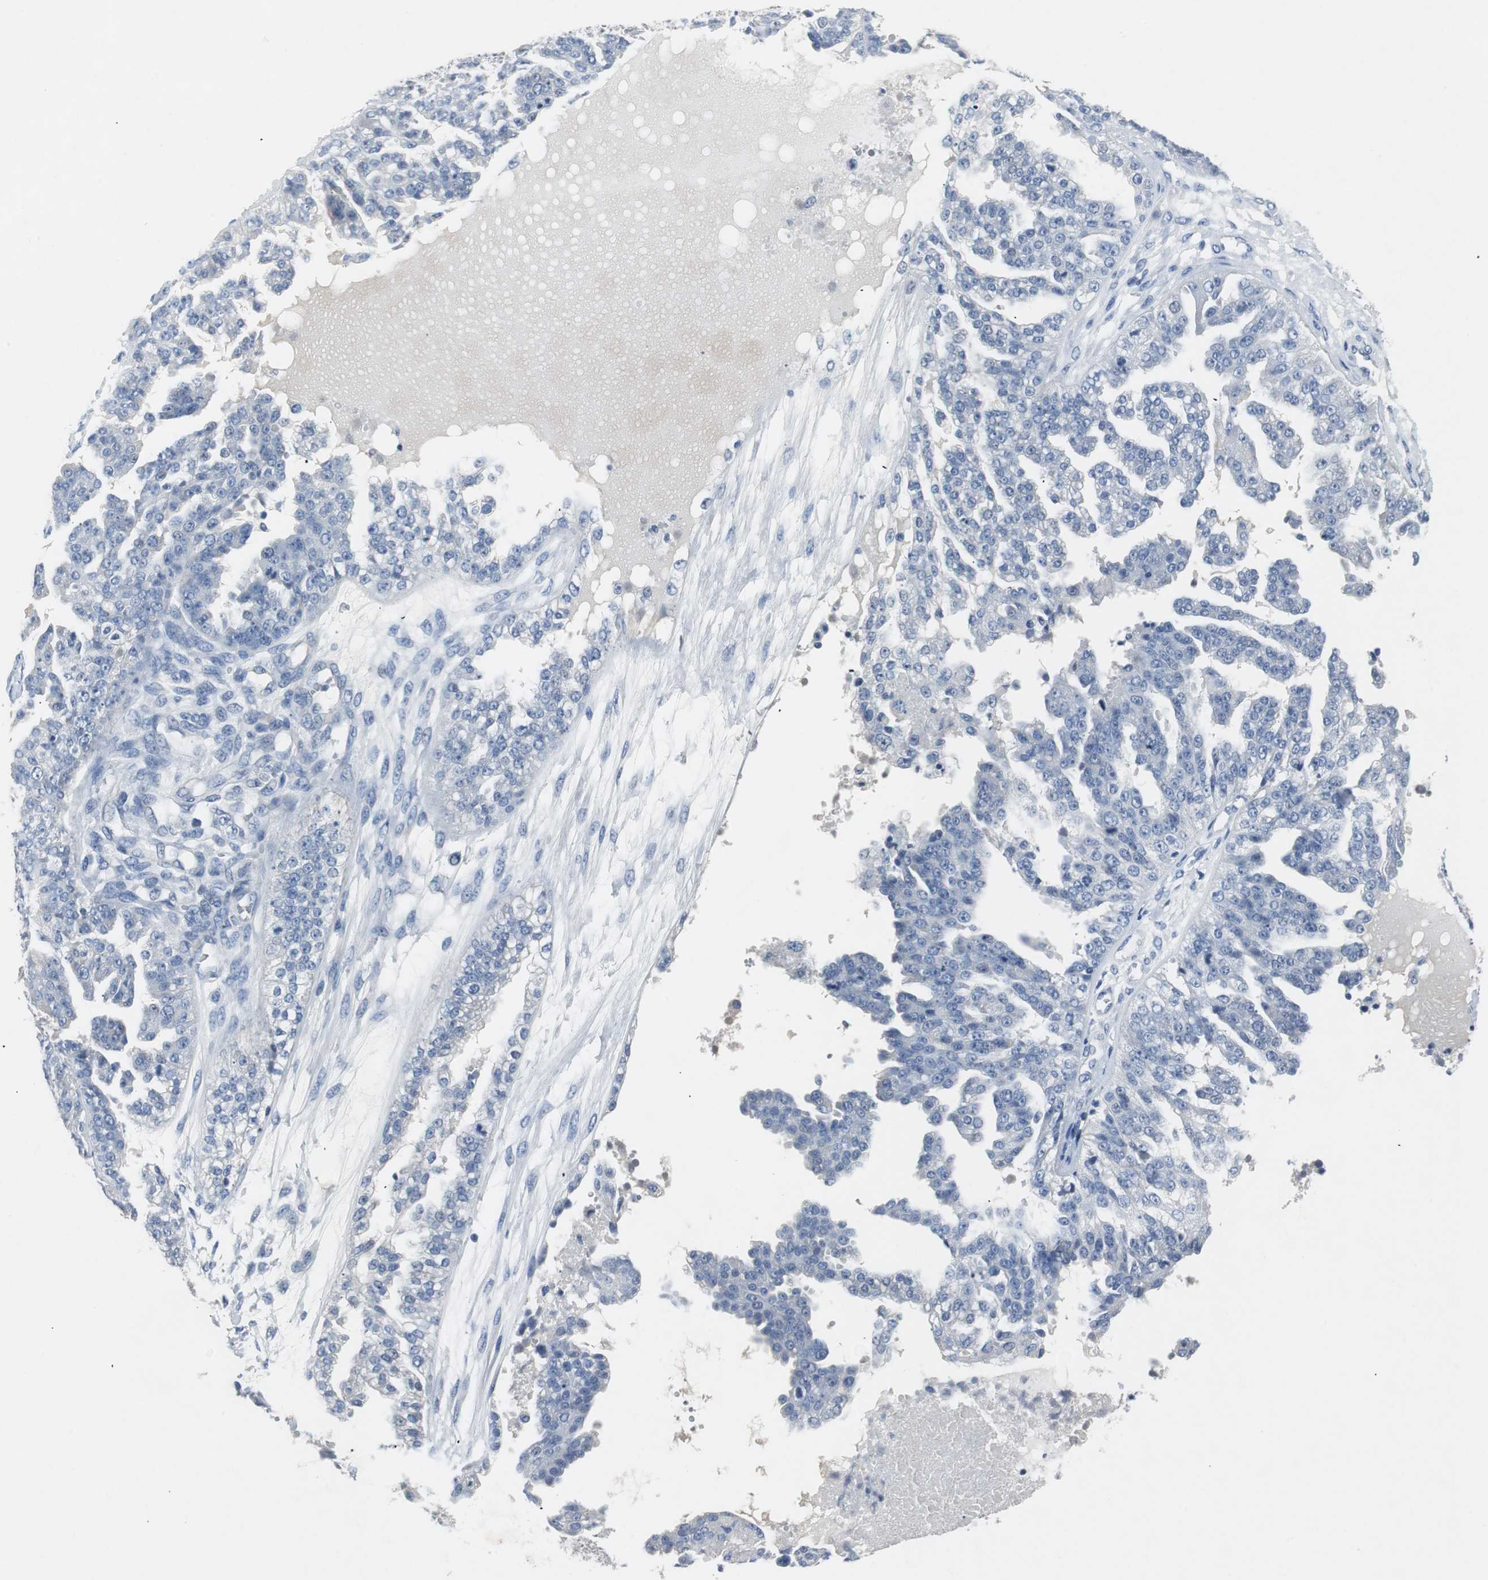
{"staining": {"intensity": "negative", "quantity": "none", "location": "none"}, "tissue": "ovarian cancer", "cell_type": "Tumor cells", "image_type": "cancer", "snomed": [{"axis": "morphology", "description": "Carcinoma, NOS"}, {"axis": "topography", "description": "Soft tissue"}, {"axis": "topography", "description": "Ovary"}], "caption": "IHC photomicrograph of ovarian cancer stained for a protein (brown), which displays no expression in tumor cells. (DAB immunohistochemistry (IHC) visualized using brightfield microscopy, high magnification).", "gene": "LRP2", "patient": {"sex": "female", "age": 54}}